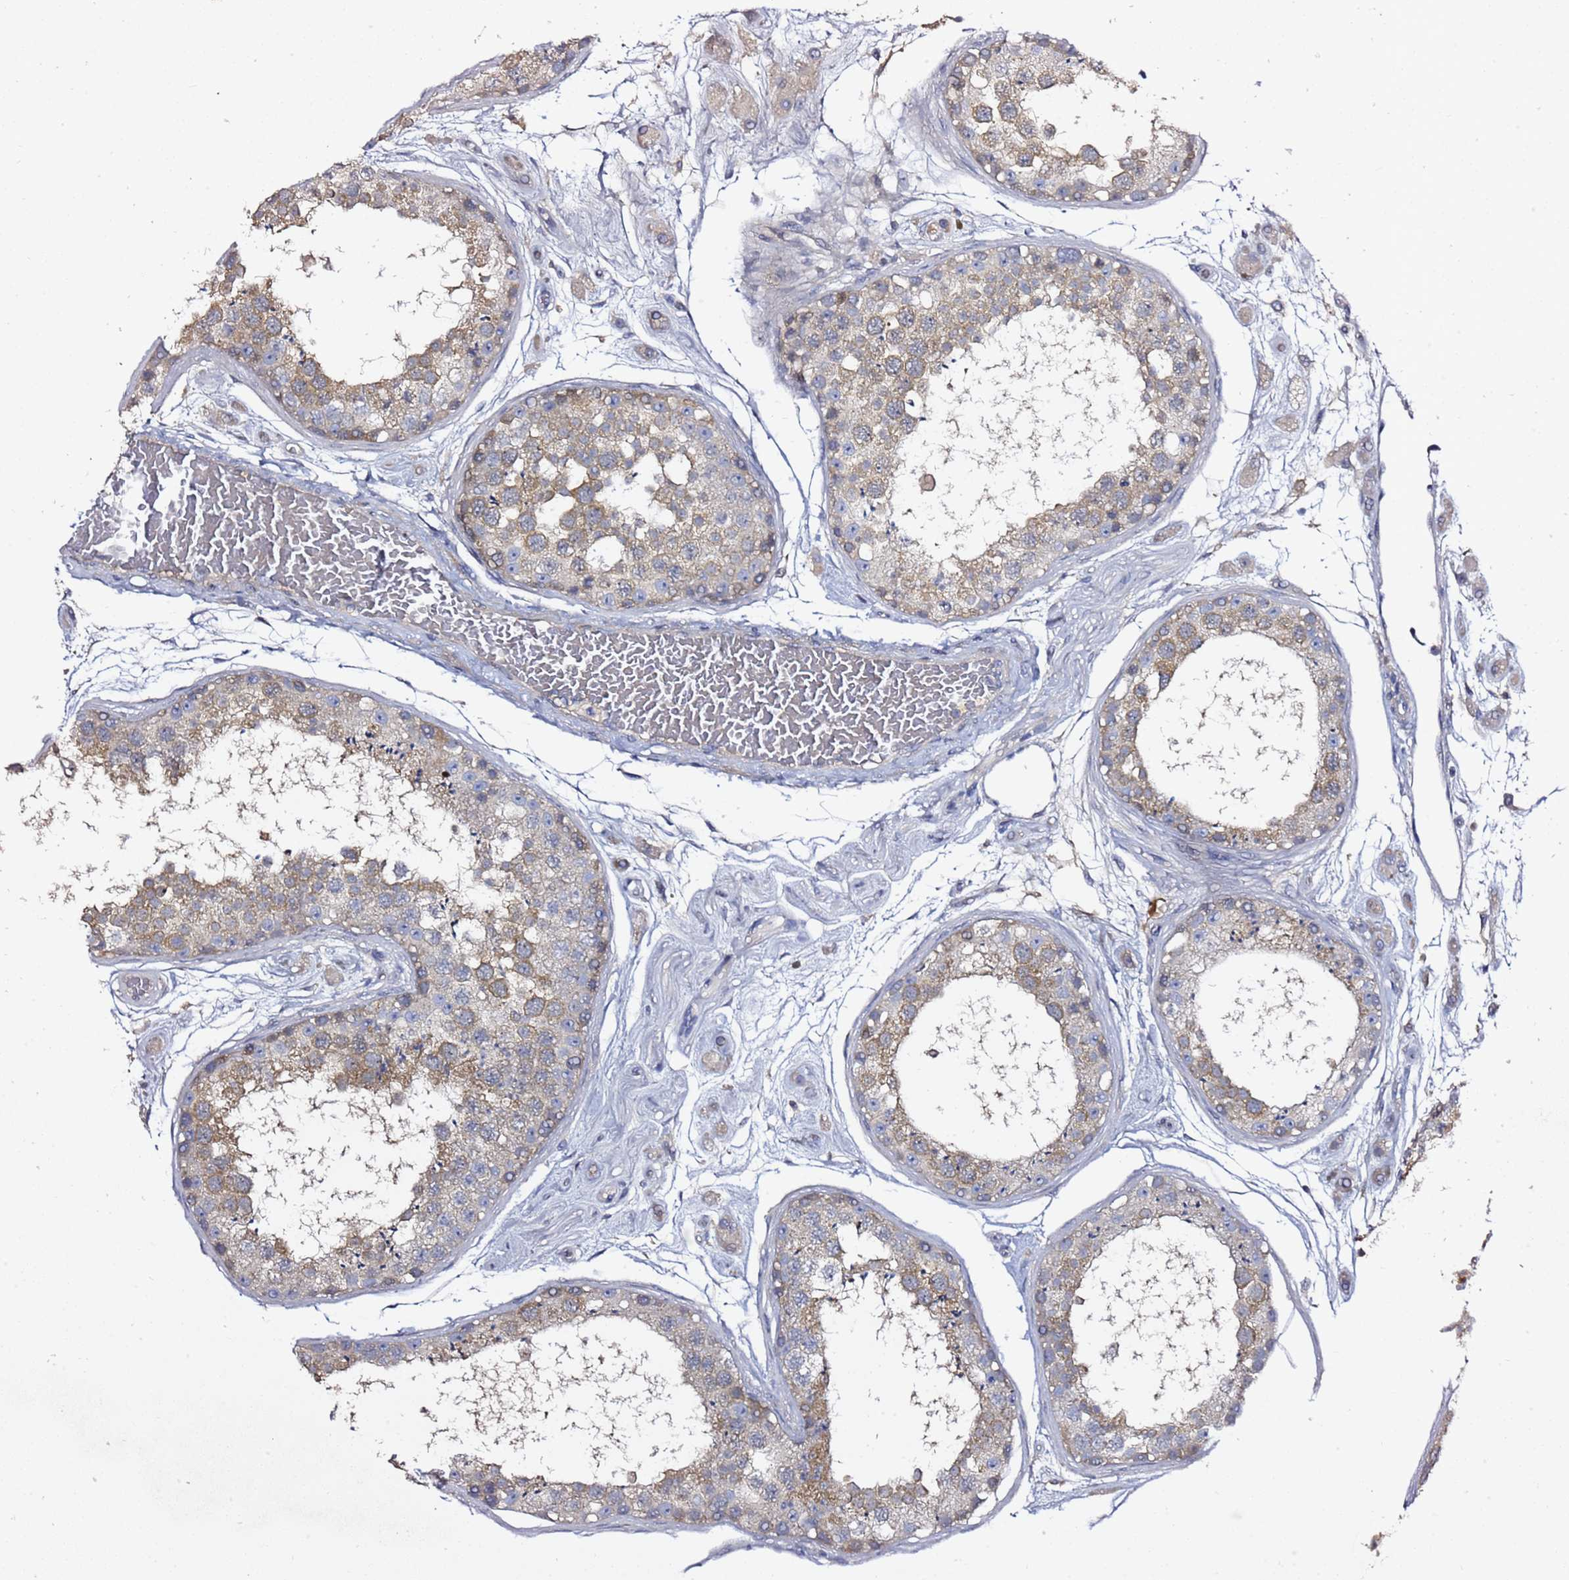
{"staining": {"intensity": "weak", "quantity": "25%-75%", "location": "cytoplasmic/membranous"}, "tissue": "testis", "cell_type": "Cells in seminiferous ducts", "image_type": "normal", "snomed": [{"axis": "morphology", "description": "Normal tissue, NOS"}, {"axis": "topography", "description": "Testis"}], "caption": "The immunohistochemical stain shows weak cytoplasmic/membranous expression in cells in seminiferous ducts of unremarkable testis. The protein of interest is shown in brown color, while the nuclei are stained blue.", "gene": "RABL2A", "patient": {"sex": "male", "age": 25}}